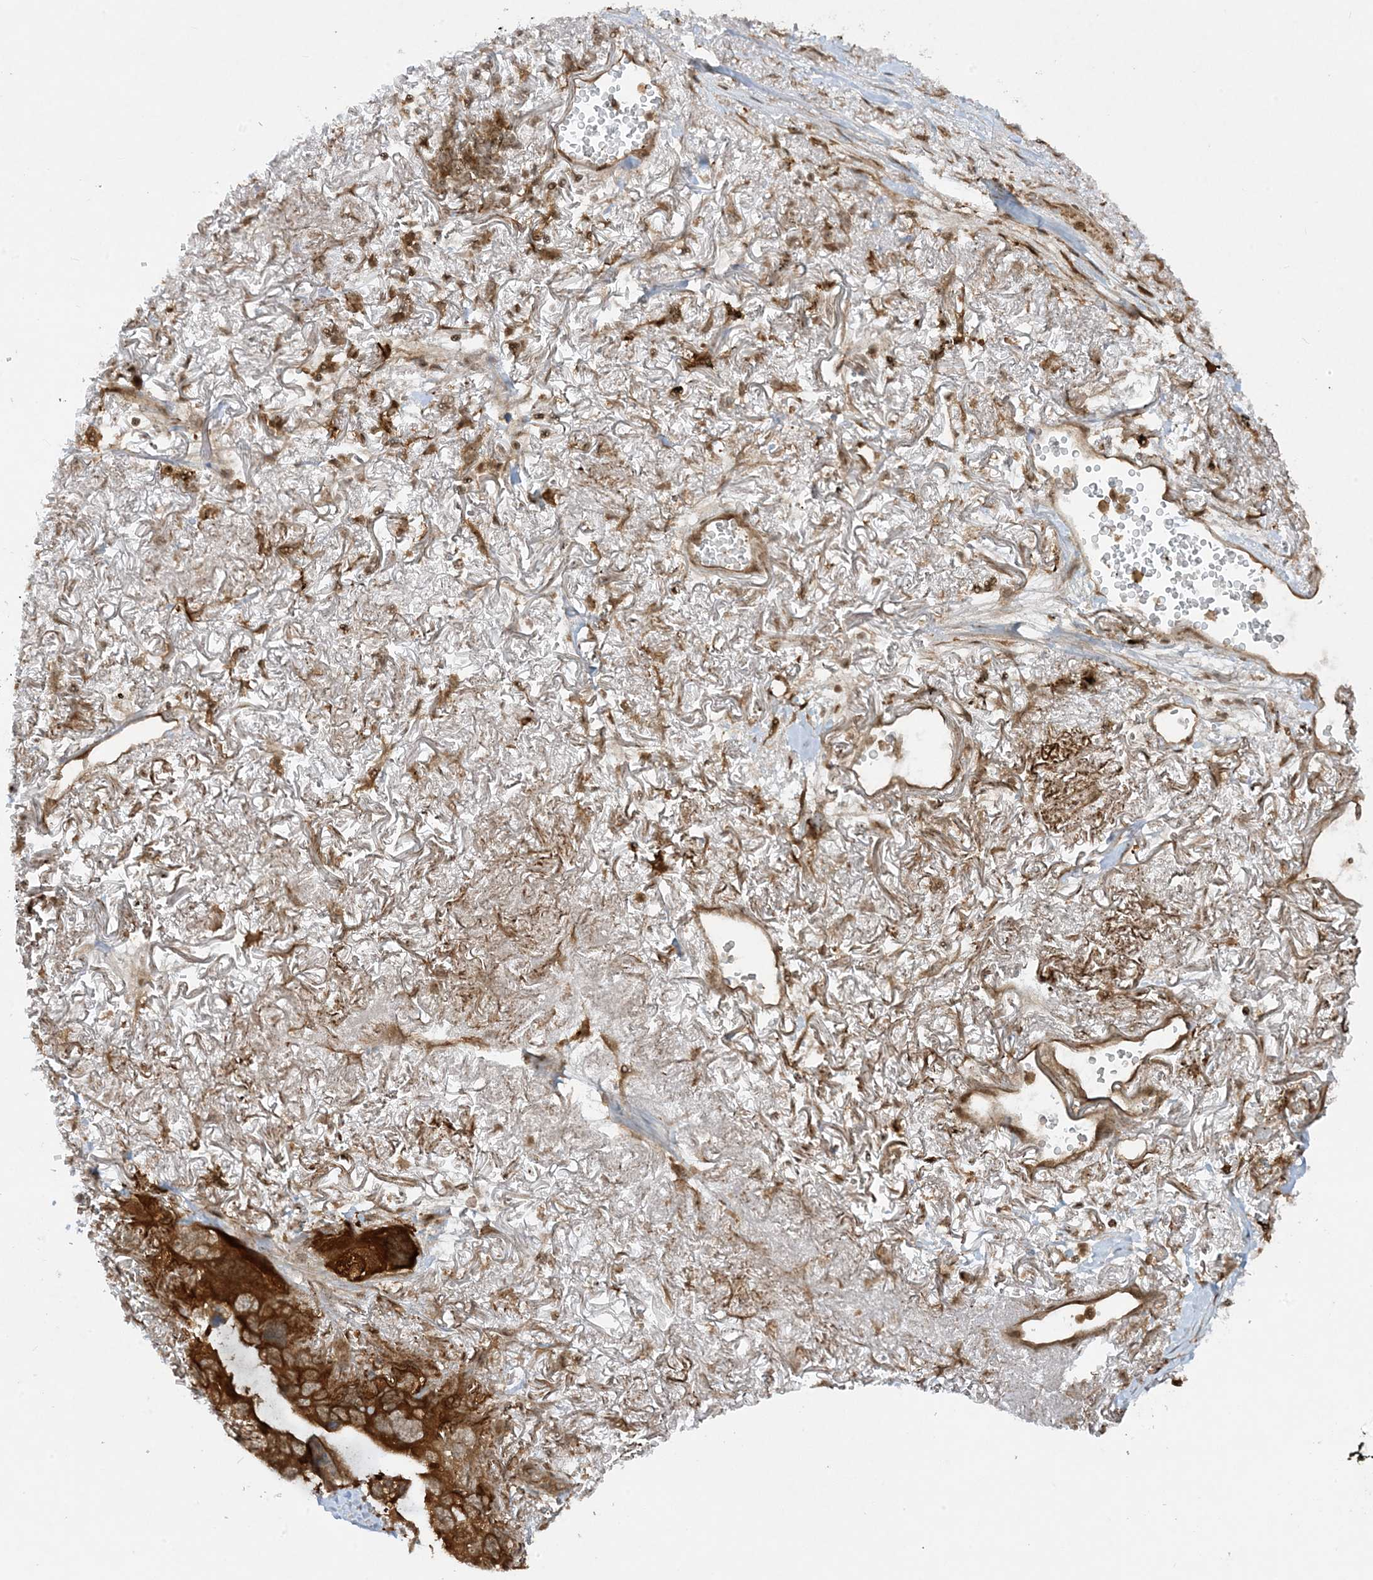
{"staining": {"intensity": "moderate", "quantity": ">75%", "location": "cytoplasmic/membranous"}, "tissue": "lung cancer", "cell_type": "Tumor cells", "image_type": "cancer", "snomed": [{"axis": "morphology", "description": "Squamous cell carcinoma, NOS"}, {"axis": "topography", "description": "Lung"}], "caption": "Tumor cells display moderate cytoplasmic/membranous expression in about >75% of cells in lung cancer. The staining is performed using DAB (3,3'-diaminobenzidine) brown chromogen to label protein expression. The nuclei are counter-stained blue using hematoxylin.", "gene": "CERT1", "patient": {"sex": "female", "age": 73}}